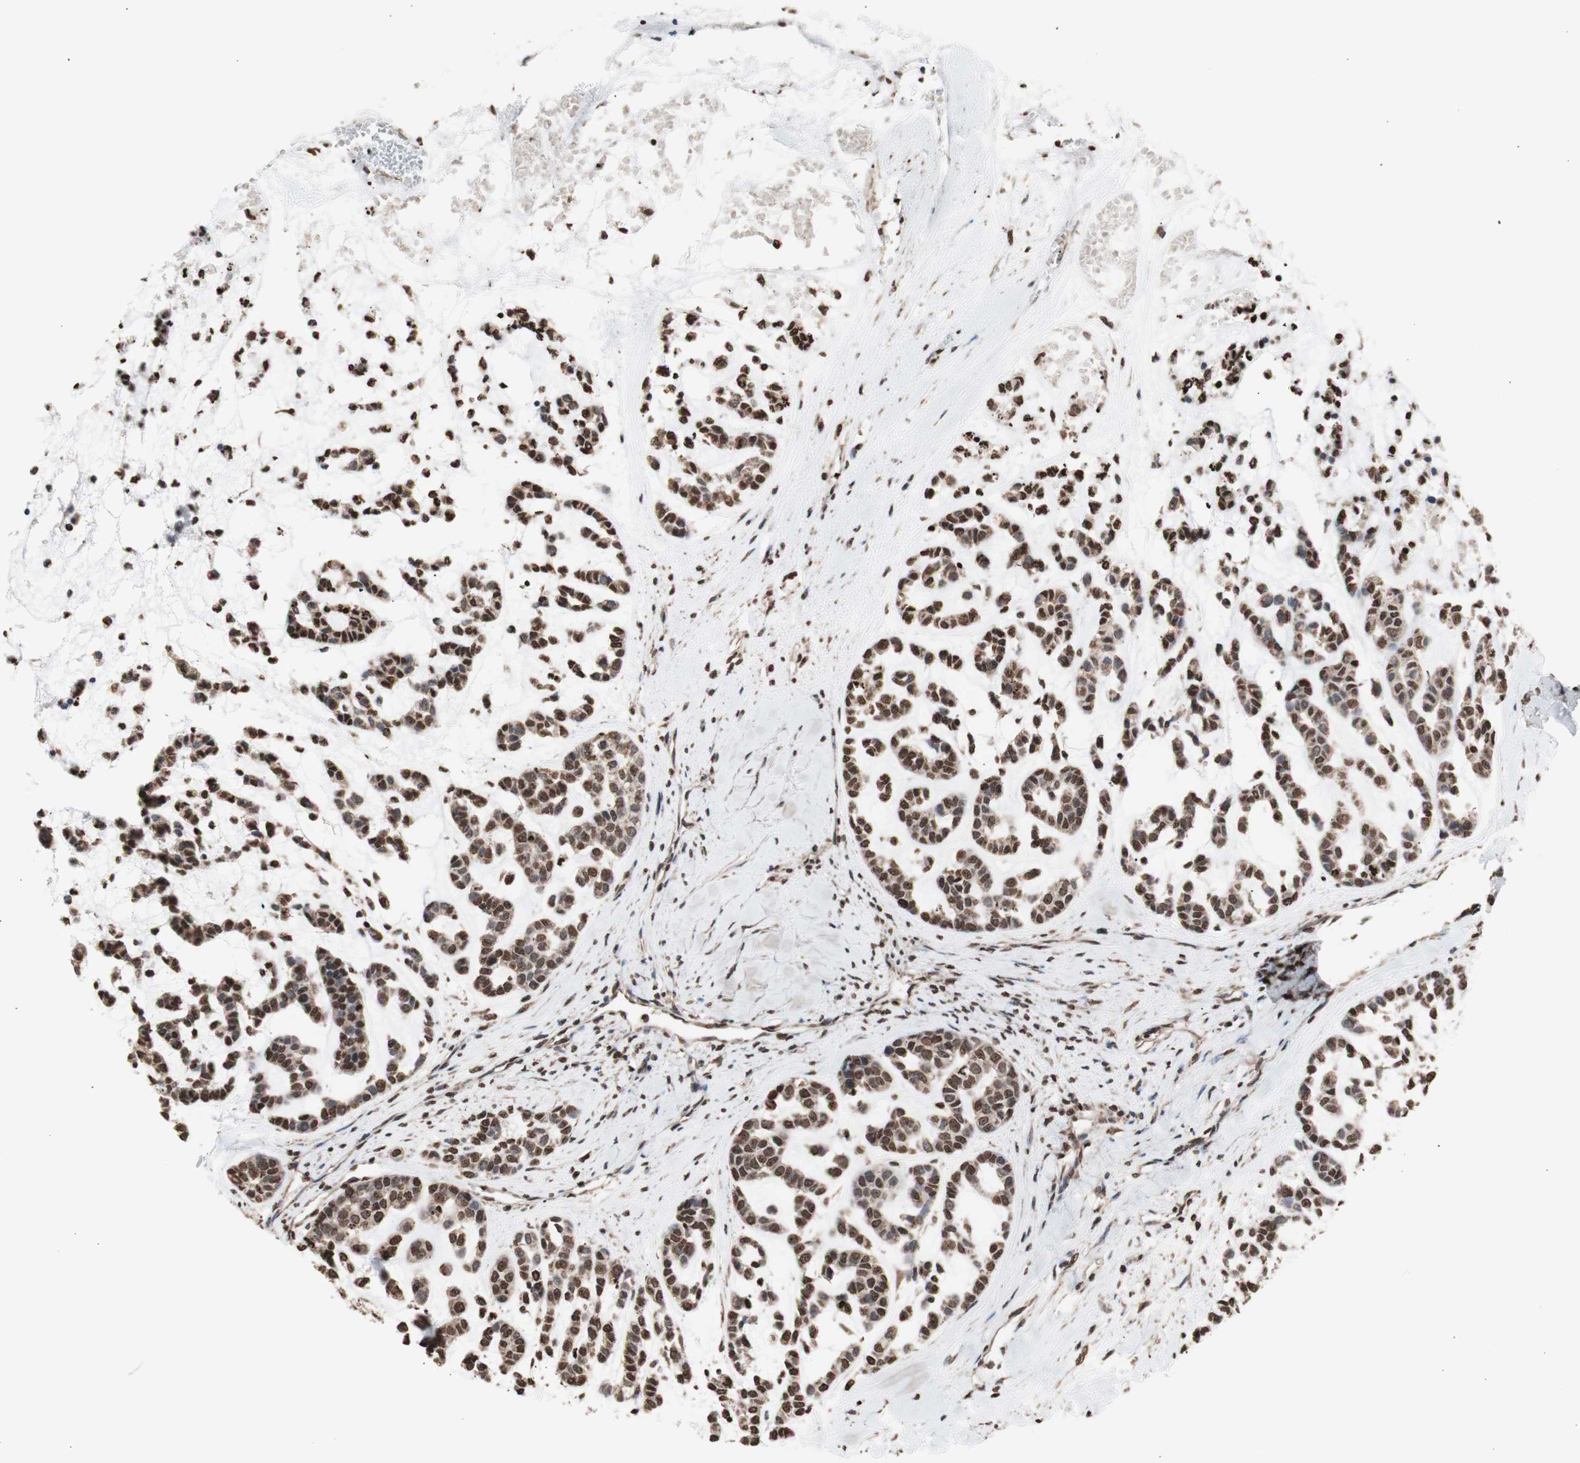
{"staining": {"intensity": "moderate", "quantity": ">75%", "location": "cytoplasmic/membranous,nuclear"}, "tissue": "head and neck cancer", "cell_type": "Tumor cells", "image_type": "cancer", "snomed": [{"axis": "morphology", "description": "Adenocarcinoma, NOS"}, {"axis": "morphology", "description": "Adenoma, NOS"}, {"axis": "topography", "description": "Head-Neck"}], "caption": "Immunohistochemistry (IHC) of head and neck cancer (adenocarcinoma) exhibits medium levels of moderate cytoplasmic/membranous and nuclear staining in about >75% of tumor cells. Using DAB (brown) and hematoxylin (blue) stains, captured at high magnification using brightfield microscopy.", "gene": "SNAI2", "patient": {"sex": "female", "age": 55}}